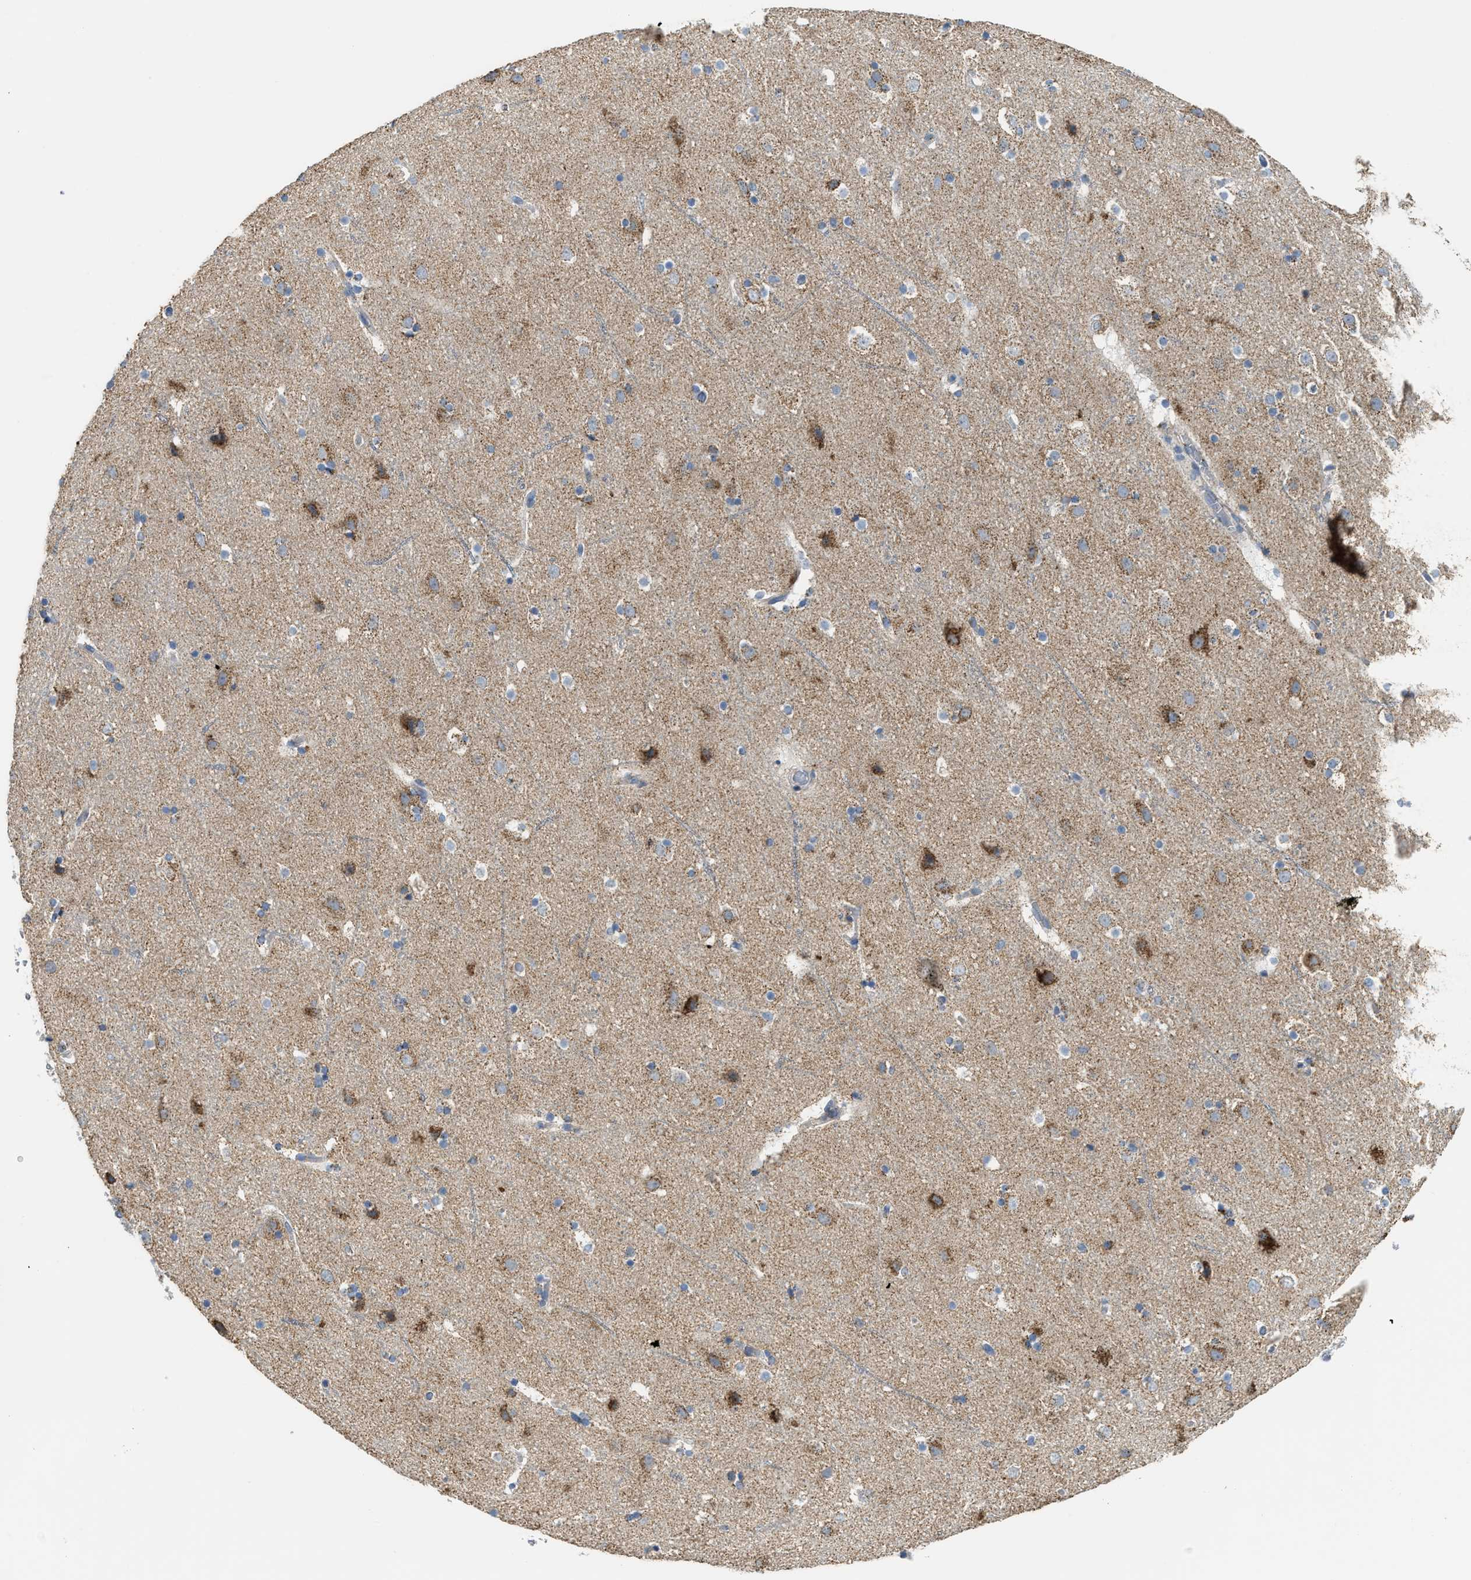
{"staining": {"intensity": "weak", "quantity": ">75%", "location": "cytoplasmic/membranous"}, "tissue": "cerebral cortex", "cell_type": "Endothelial cells", "image_type": "normal", "snomed": [{"axis": "morphology", "description": "Normal tissue, NOS"}, {"axis": "topography", "description": "Cerebral cortex"}], "caption": "Cerebral cortex stained with a brown dye shows weak cytoplasmic/membranous positive positivity in about >75% of endothelial cells.", "gene": "GOT2", "patient": {"sex": "male", "age": 45}}